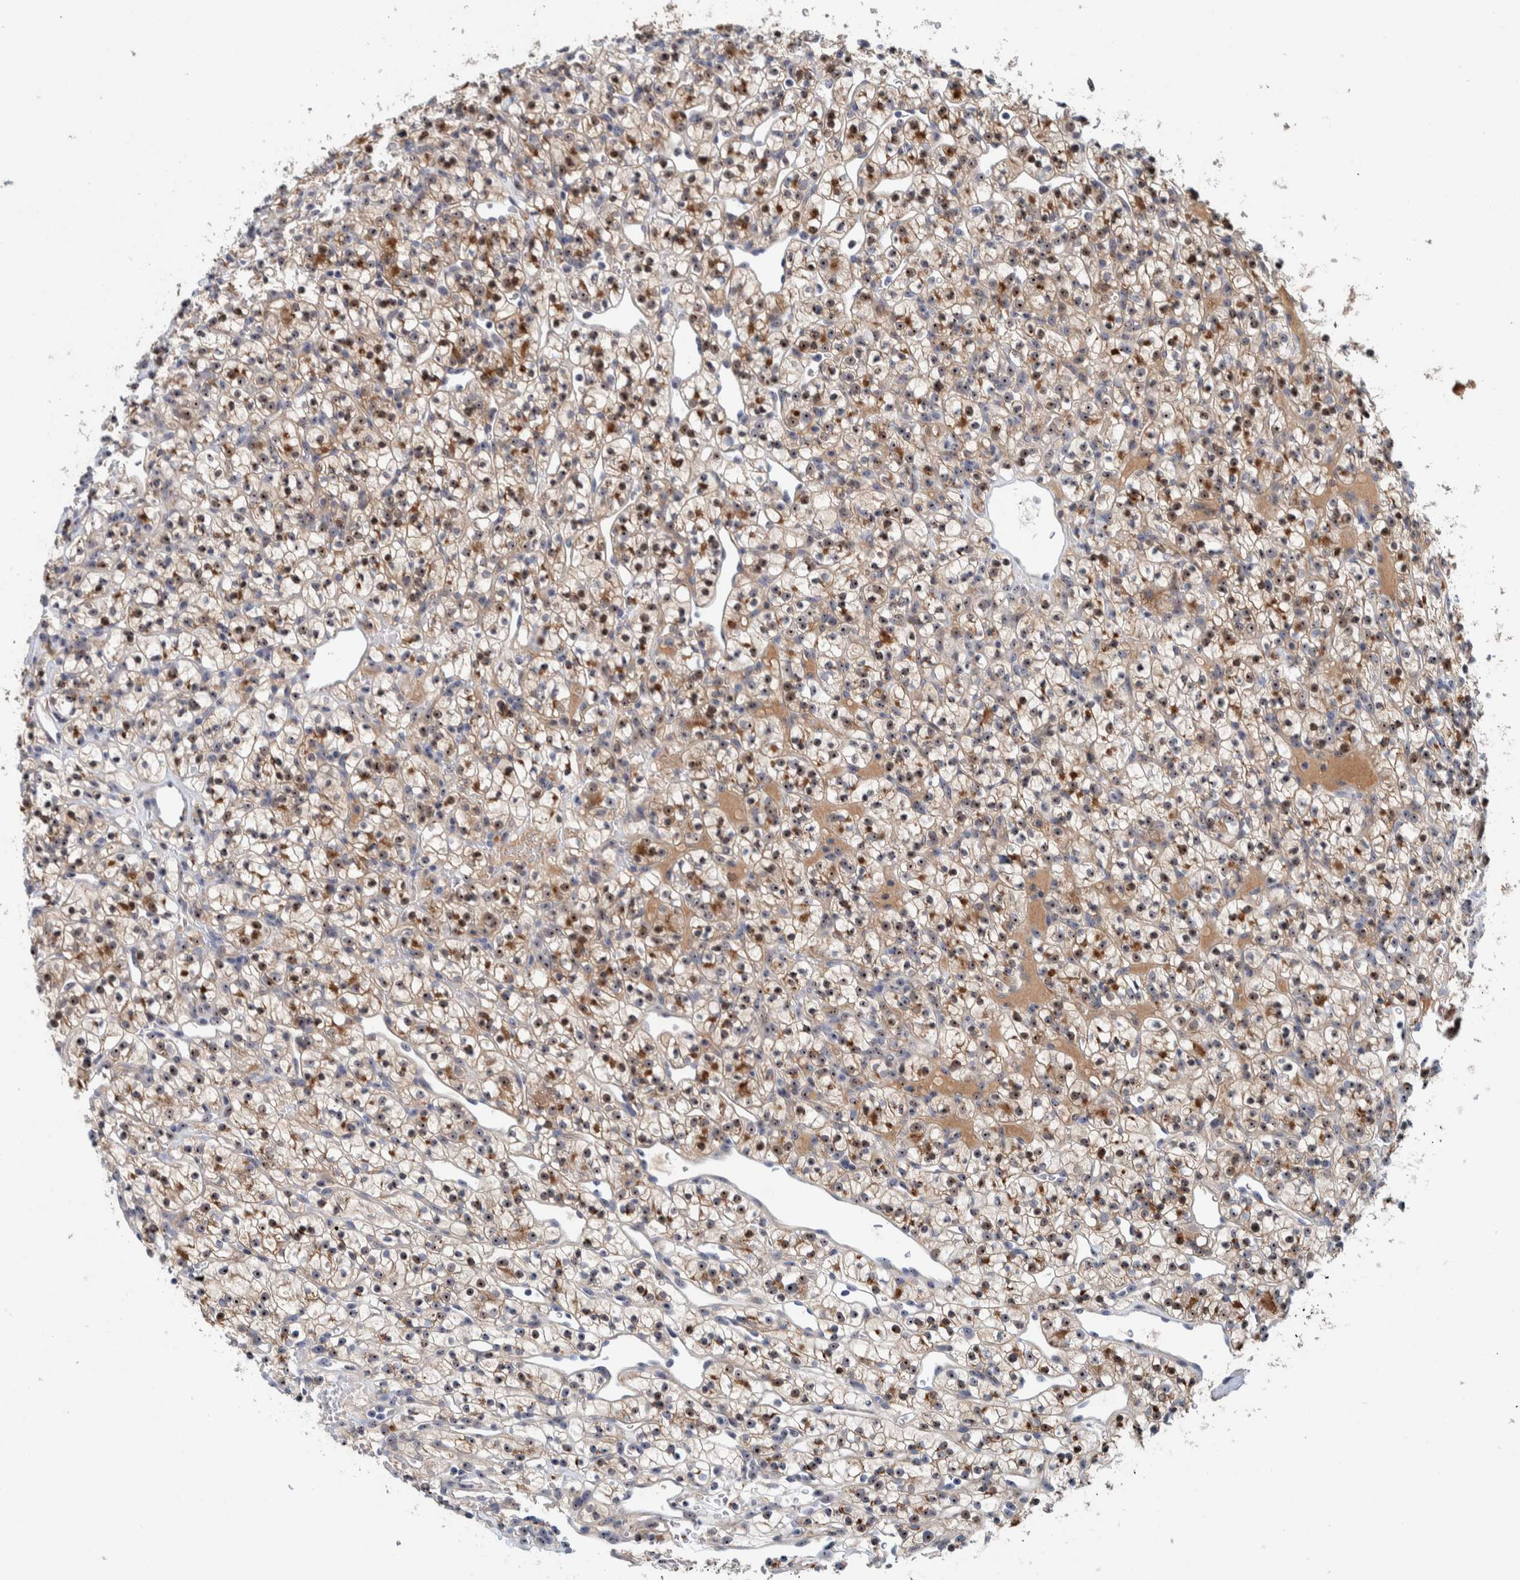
{"staining": {"intensity": "moderate", "quantity": ">75%", "location": "nuclear"}, "tissue": "renal cancer", "cell_type": "Tumor cells", "image_type": "cancer", "snomed": [{"axis": "morphology", "description": "Adenocarcinoma, NOS"}, {"axis": "topography", "description": "Kidney"}], "caption": "Renal cancer stained with a brown dye displays moderate nuclear positive expression in approximately >75% of tumor cells.", "gene": "NOL11", "patient": {"sex": "female", "age": 57}}